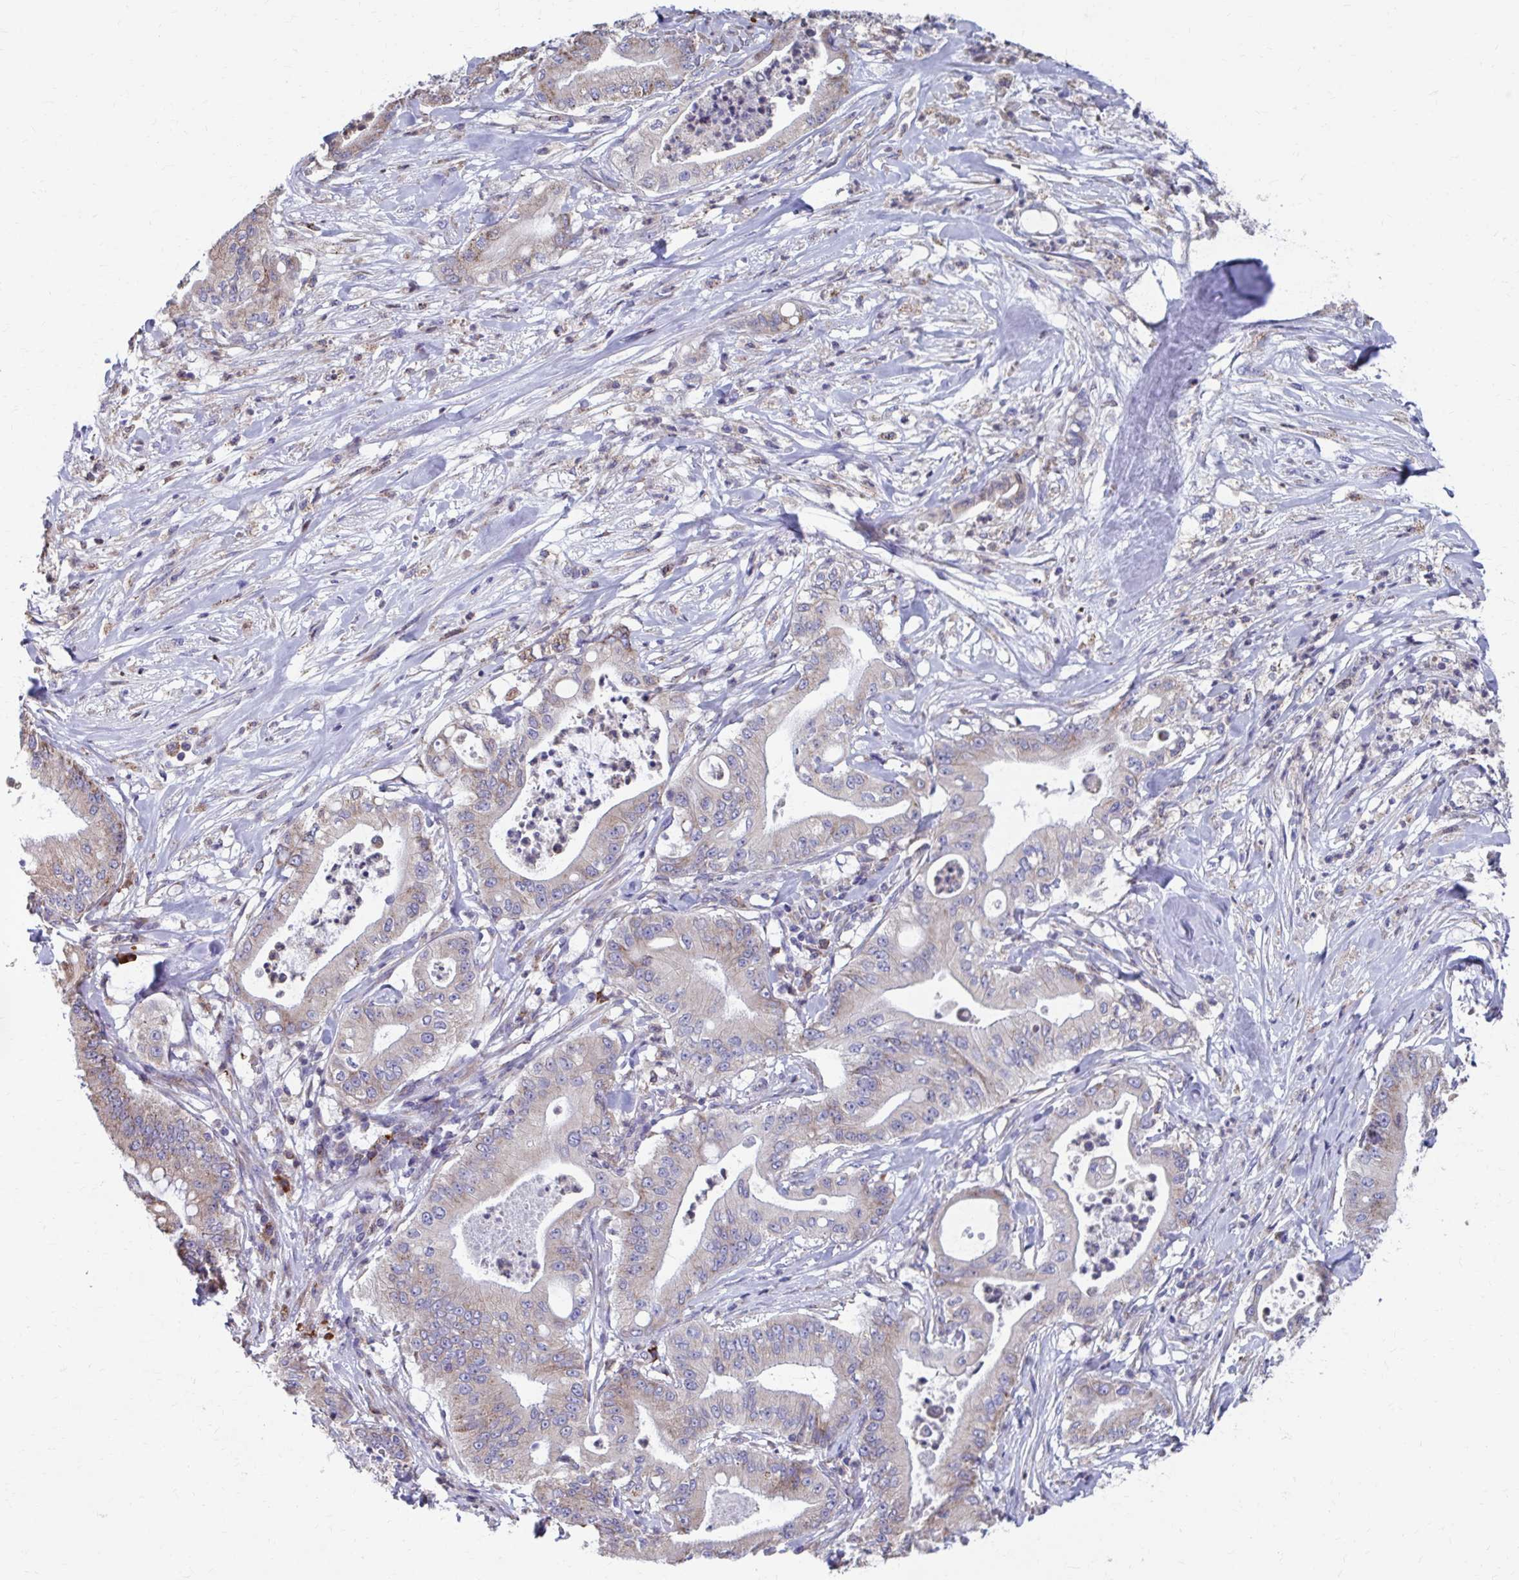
{"staining": {"intensity": "weak", "quantity": "25%-75%", "location": "cytoplasmic/membranous"}, "tissue": "pancreatic cancer", "cell_type": "Tumor cells", "image_type": "cancer", "snomed": [{"axis": "morphology", "description": "Adenocarcinoma, NOS"}, {"axis": "topography", "description": "Pancreas"}], "caption": "Pancreatic cancer stained with DAB immunohistochemistry (IHC) reveals low levels of weak cytoplasmic/membranous expression in about 25%-75% of tumor cells.", "gene": "FKBP2", "patient": {"sex": "male", "age": 71}}